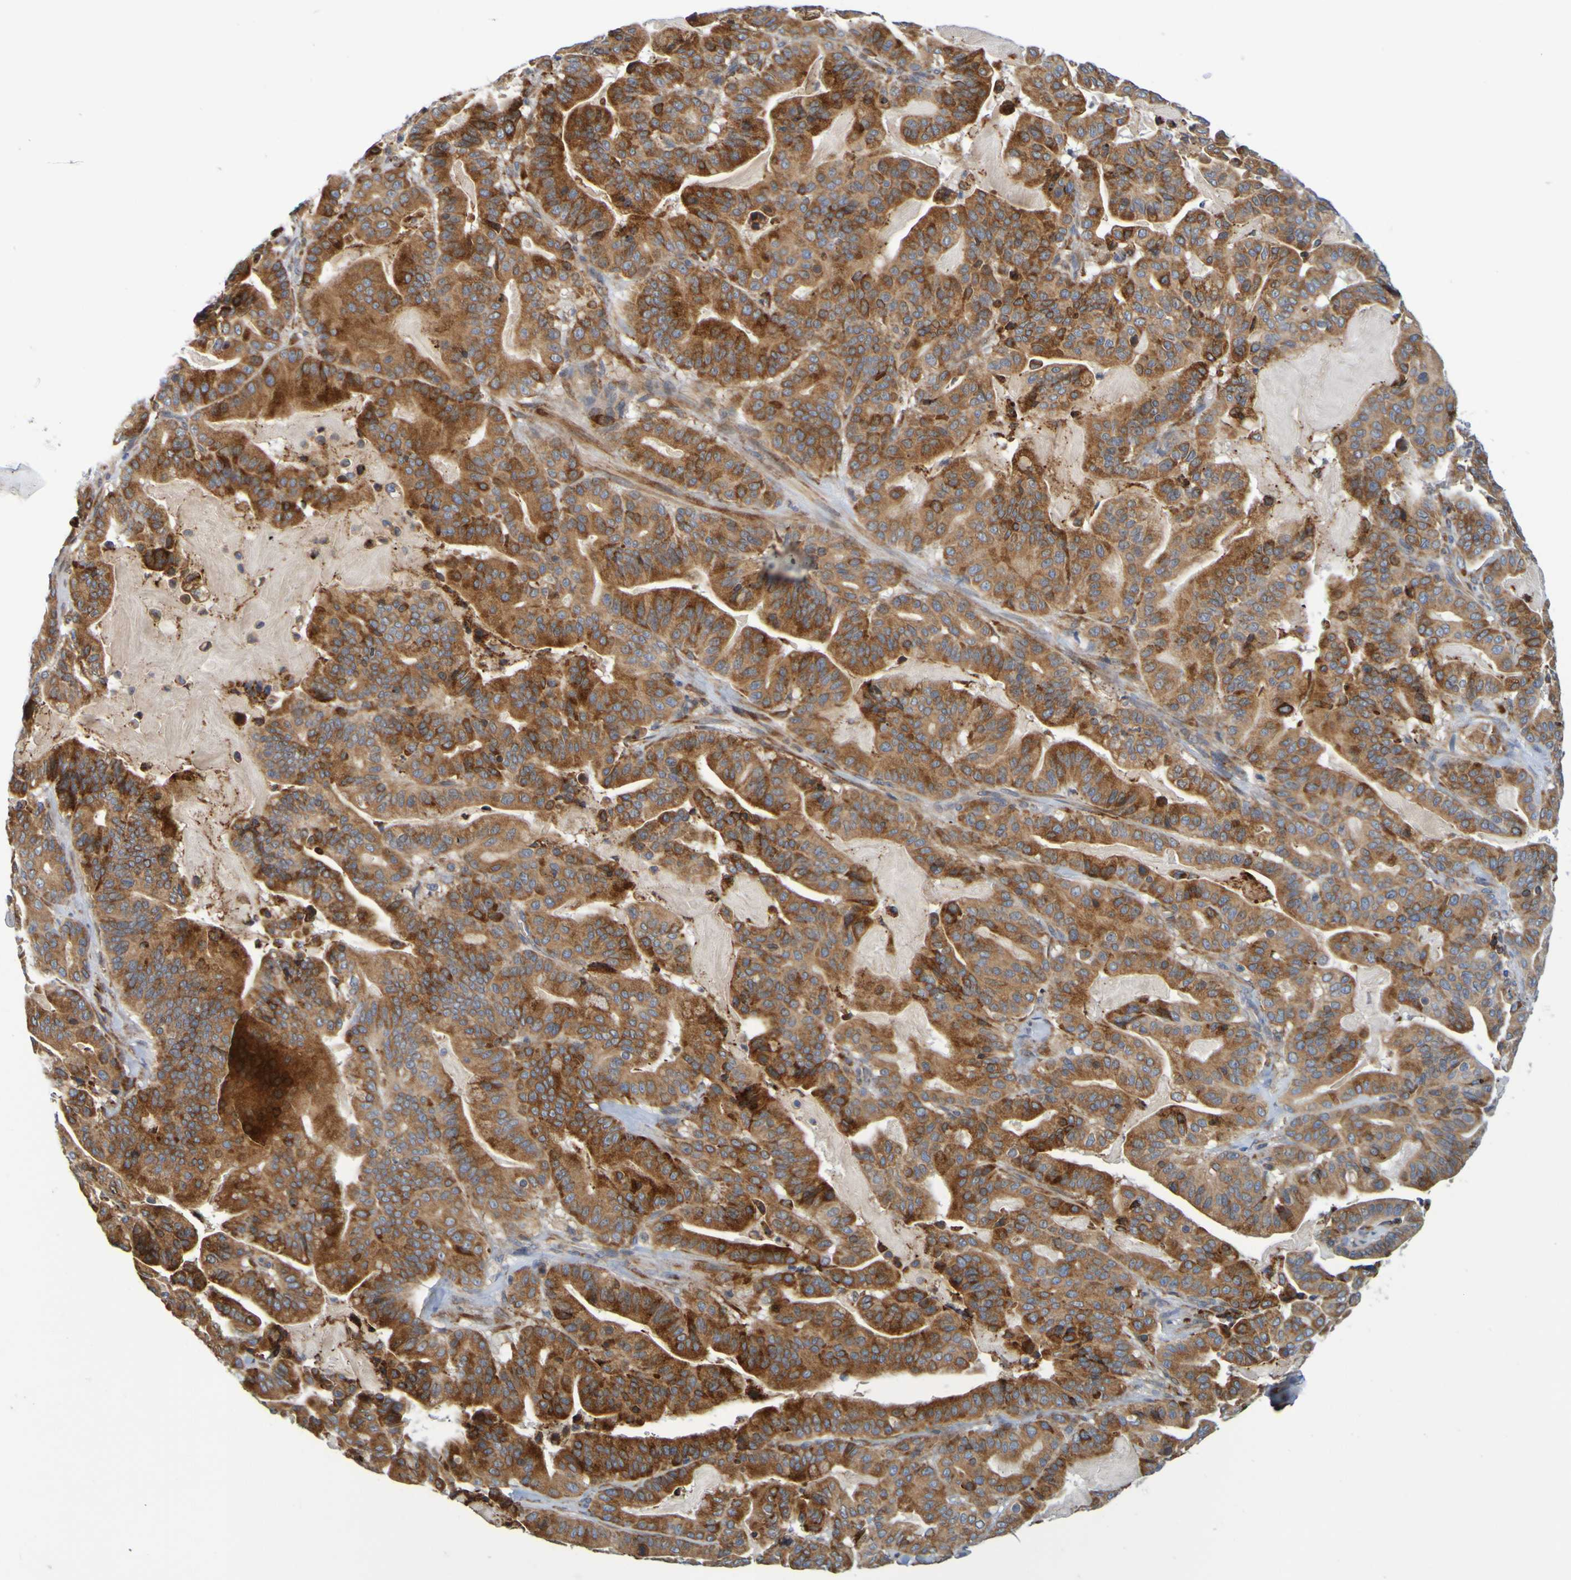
{"staining": {"intensity": "strong", "quantity": "25%-75%", "location": "cytoplasmic/membranous"}, "tissue": "pancreatic cancer", "cell_type": "Tumor cells", "image_type": "cancer", "snomed": [{"axis": "morphology", "description": "Adenocarcinoma, NOS"}, {"axis": "topography", "description": "Pancreas"}], "caption": "Immunohistochemistry micrograph of neoplastic tissue: human pancreatic adenocarcinoma stained using immunohistochemistry demonstrates high levels of strong protein expression localized specifically in the cytoplasmic/membranous of tumor cells, appearing as a cytoplasmic/membranous brown color.", "gene": "SIL1", "patient": {"sex": "male", "age": 63}}